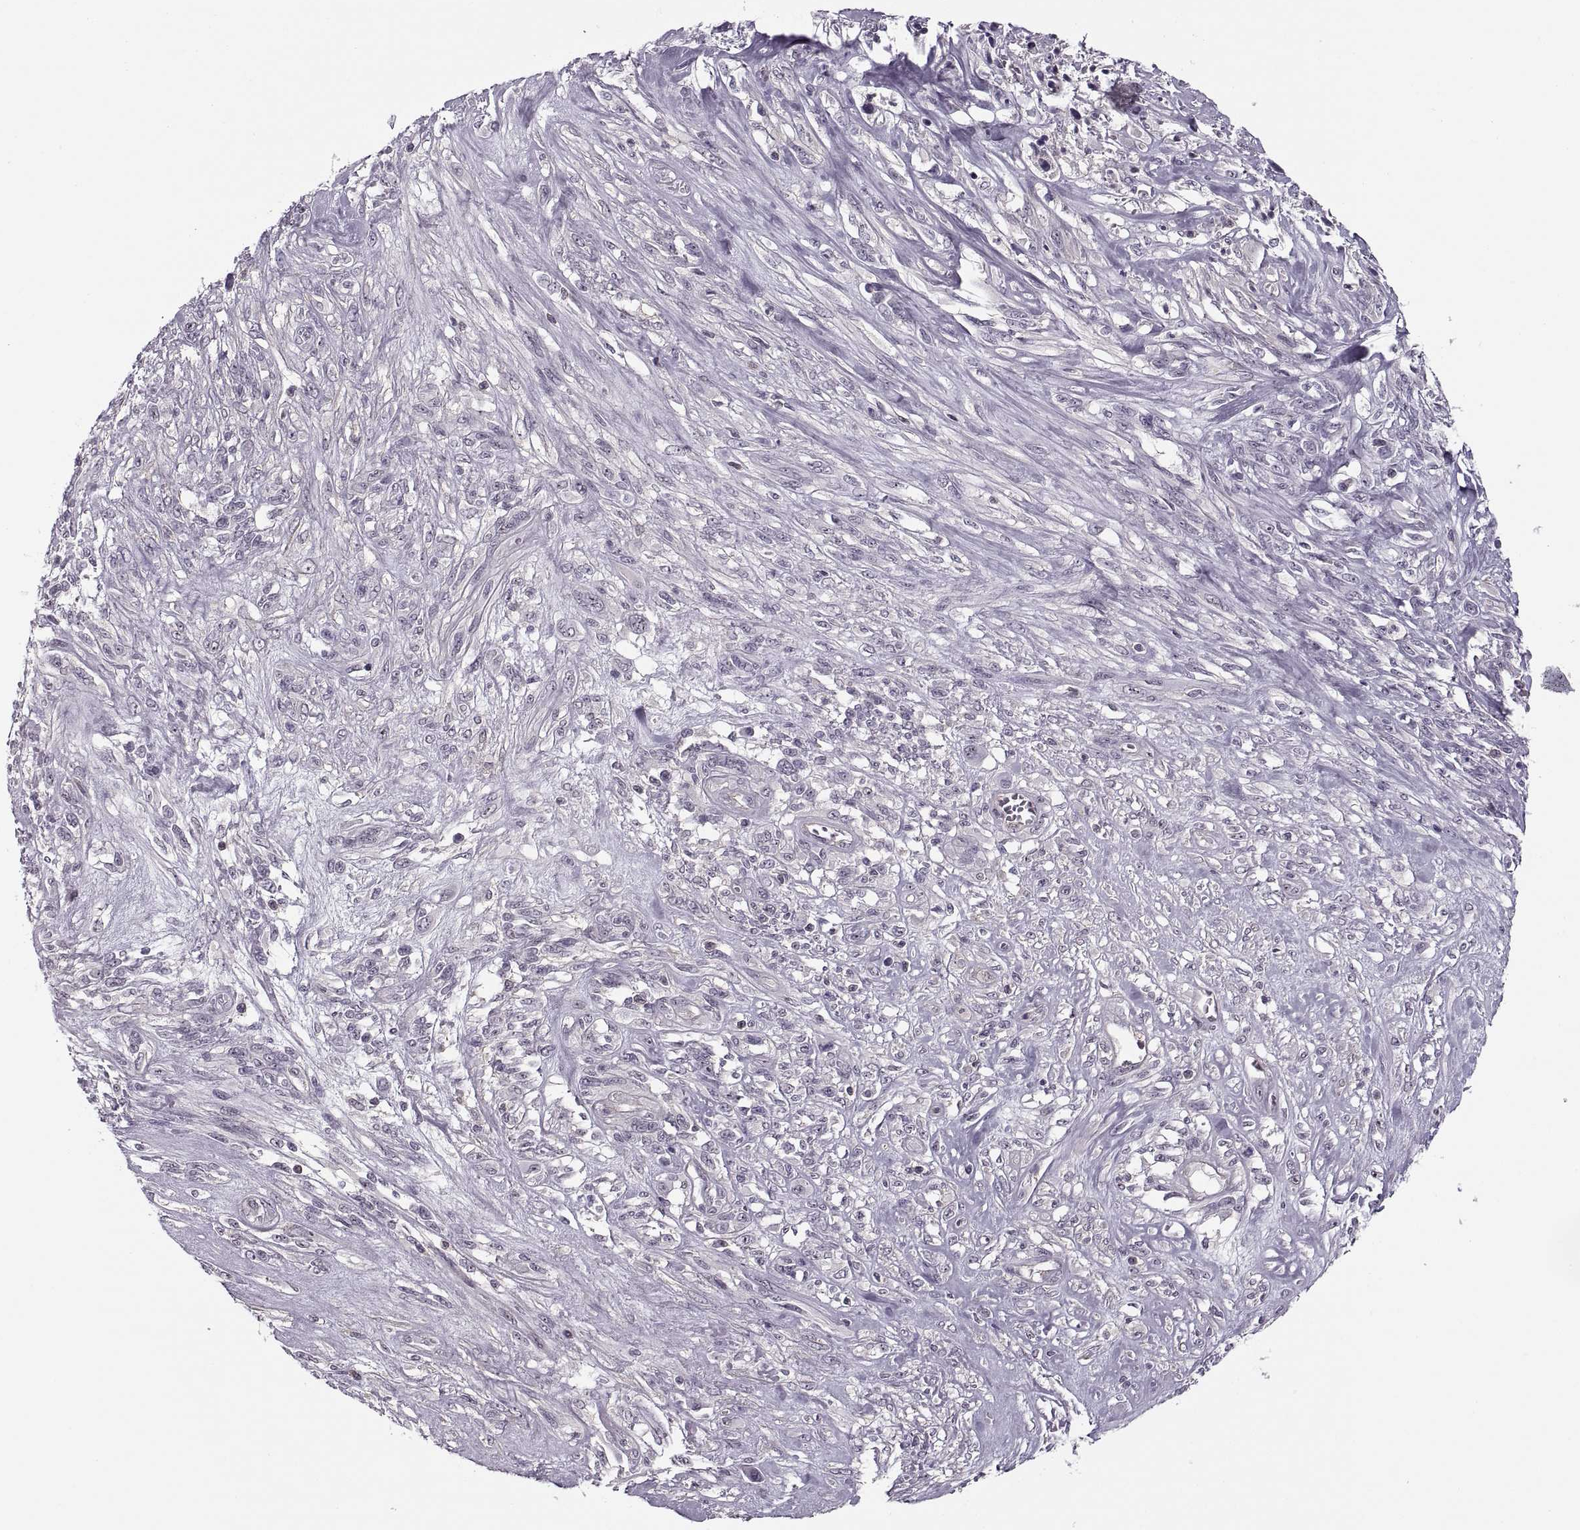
{"staining": {"intensity": "negative", "quantity": "none", "location": "none"}, "tissue": "melanoma", "cell_type": "Tumor cells", "image_type": "cancer", "snomed": [{"axis": "morphology", "description": "Malignant melanoma, NOS"}, {"axis": "topography", "description": "Skin"}], "caption": "Immunohistochemical staining of melanoma exhibits no significant expression in tumor cells.", "gene": "LUZP2", "patient": {"sex": "female", "age": 91}}